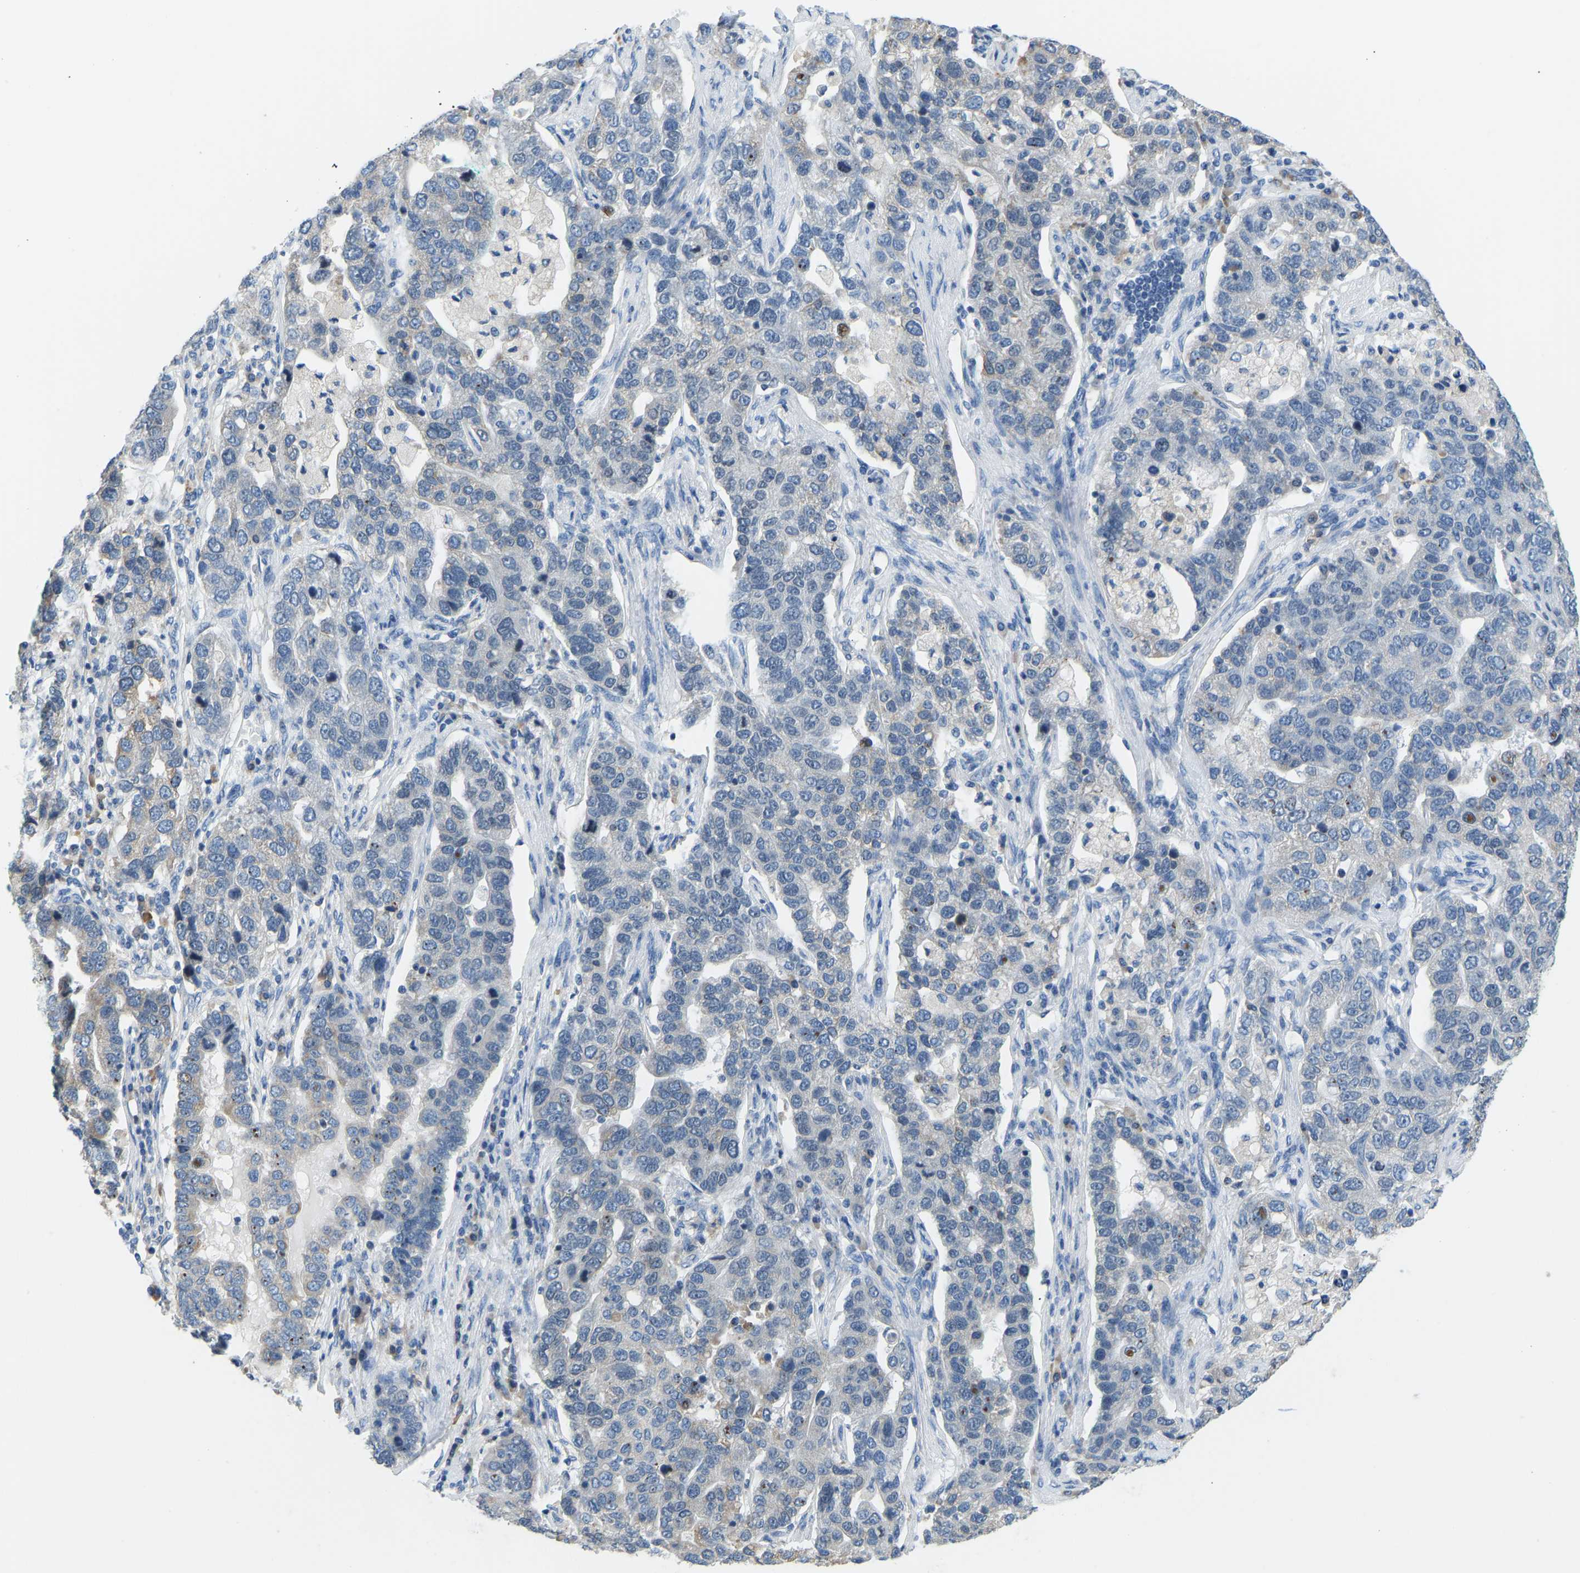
{"staining": {"intensity": "negative", "quantity": "none", "location": "none"}, "tissue": "pancreatic cancer", "cell_type": "Tumor cells", "image_type": "cancer", "snomed": [{"axis": "morphology", "description": "Adenocarcinoma, NOS"}, {"axis": "topography", "description": "Pancreas"}], "caption": "Immunohistochemistry histopathology image of neoplastic tissue: pancreatic adenocarcinoma stained with DAB (3,3'-diaminobenzidine) demonstrates no significant protein positivity in tumor cells.", "gene": "VRK1", "patient": {"sex": "female", "age": 61}}